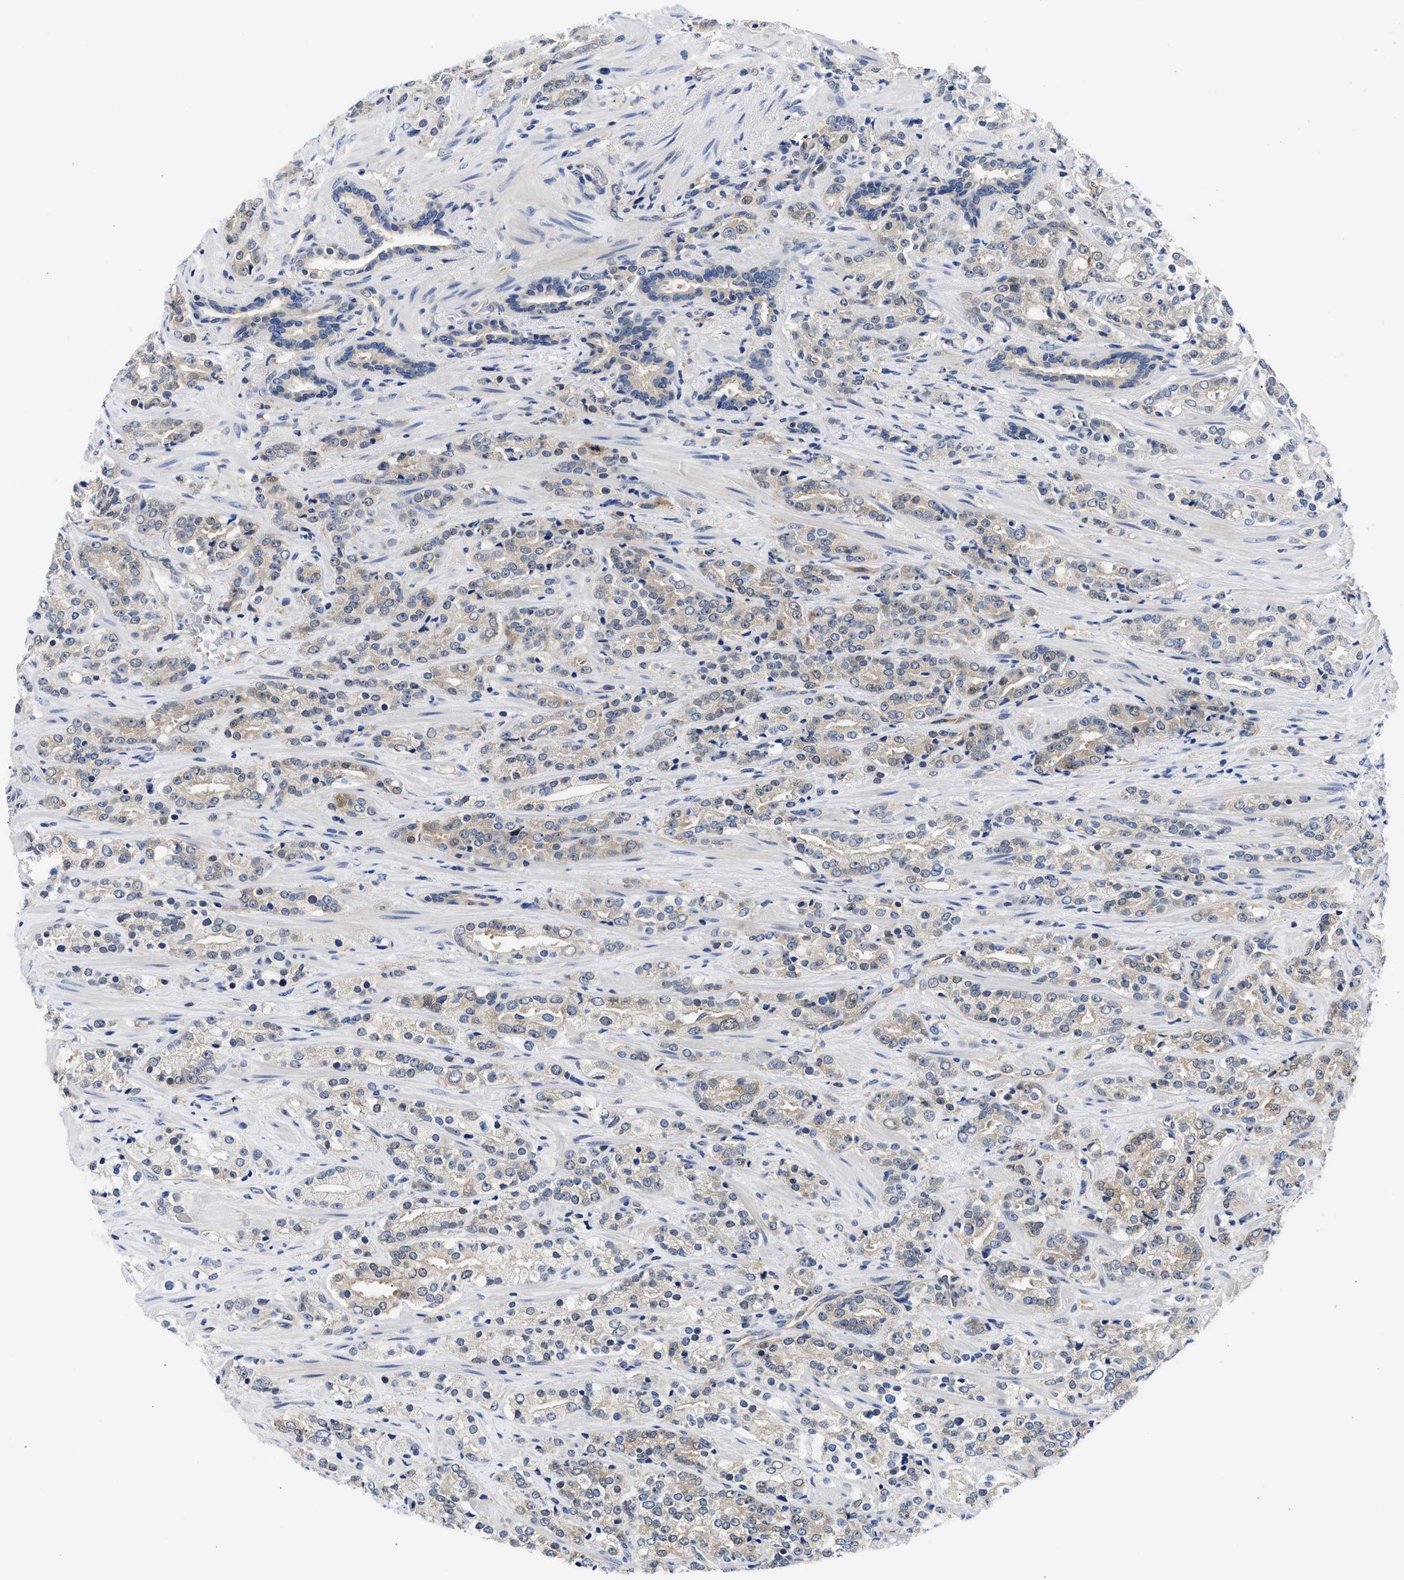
{"staining": {"intensity": "weak", "quantity": "25%-75%", "location": "cytoplasmic/membranous"}, "tissue": "prostate cancer", "cell_type": "Tumor cells", "image_type": "cancer", "snomed": [{"axis": "morphology", "description": "Adenocarcinoma, High grade"}, {"axis": "topography", "description": "Prostate"}], "caption": "Human prostate high-grade adenocarcinoma stained with a protein marker reveals weak staining in tumor cells.", "gene": "XPO5", "patient": {"sex": "male", "age": 71}}